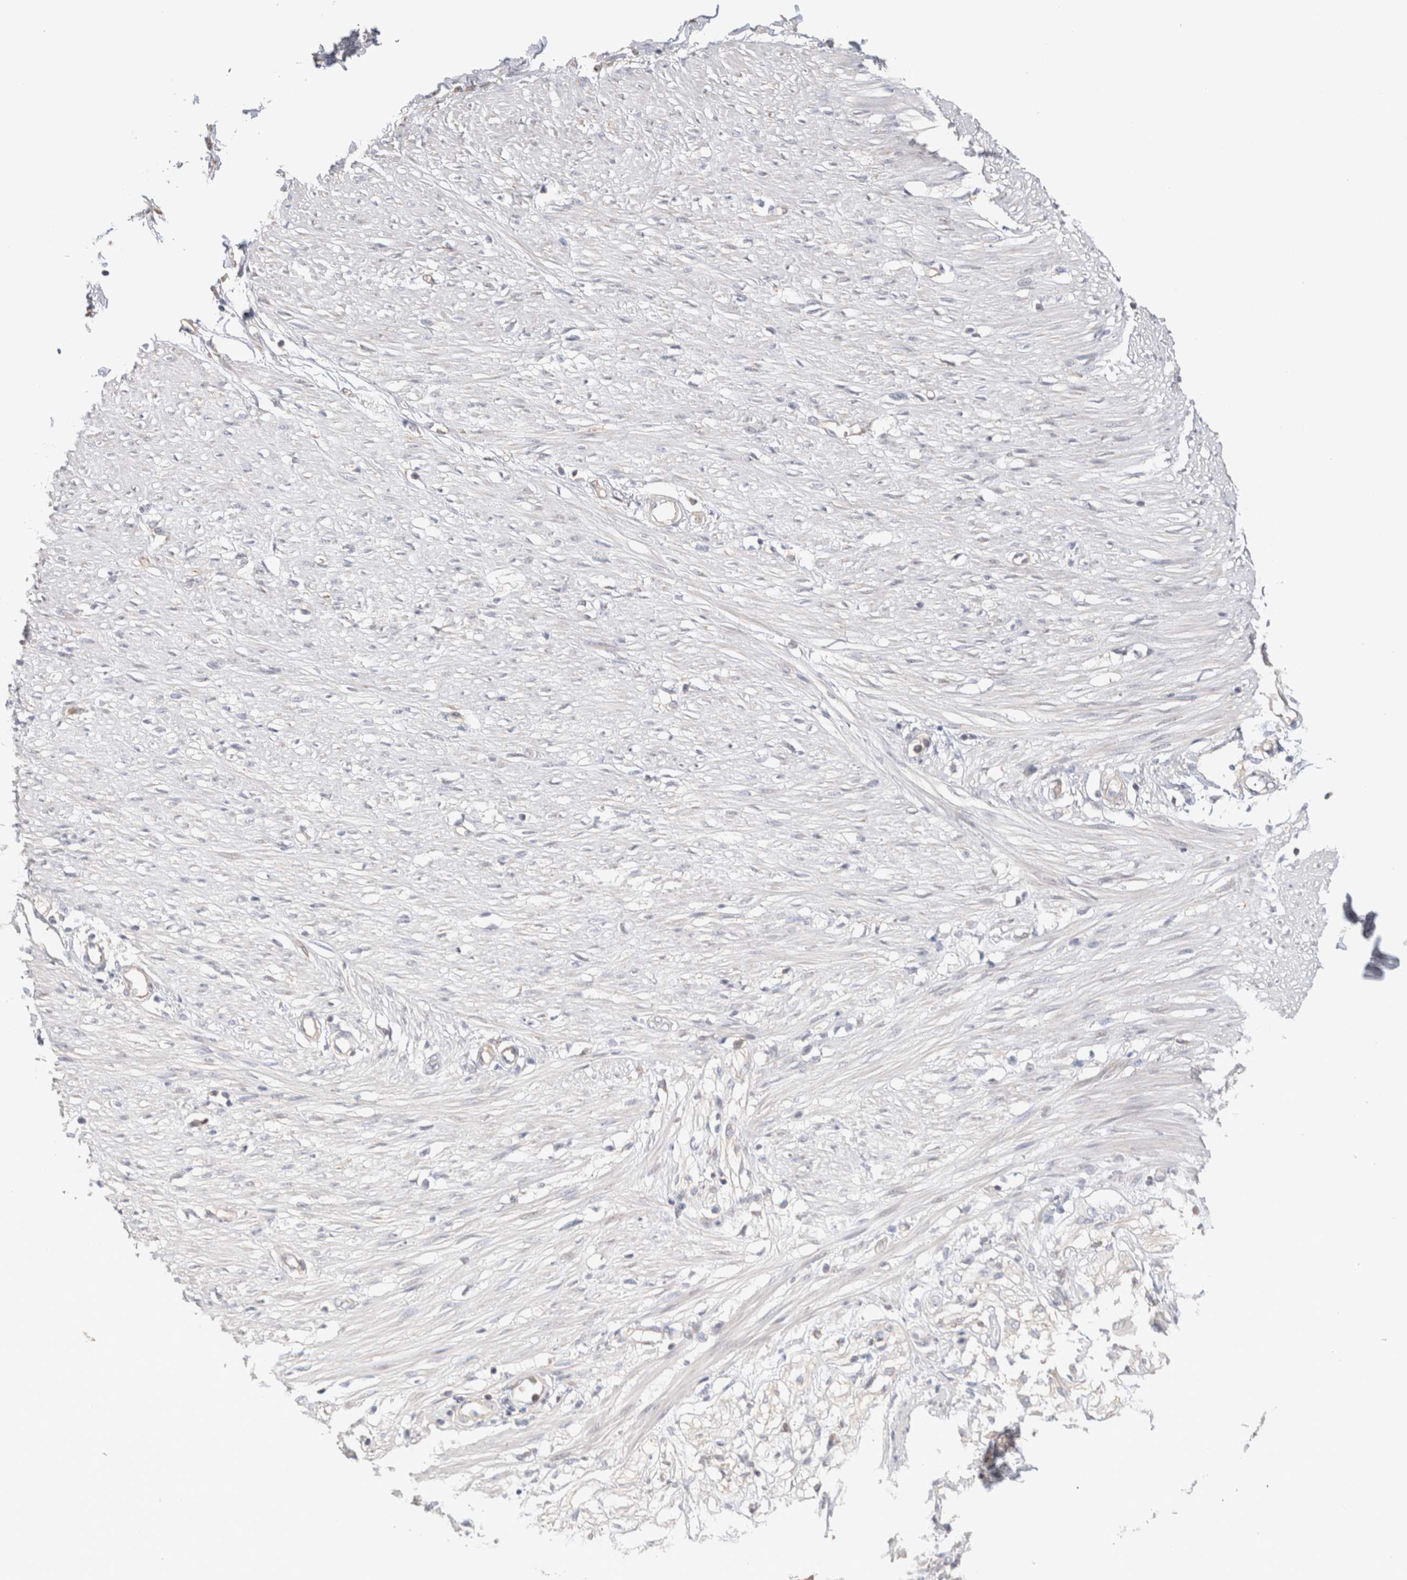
{"staining": {"intensity": "negative", "quantity": "none", "location": "none"}, "tissue": "adipose tissue", "cell_type": "Adipocytes", "image_type": "normal", "snomed": [{"axis": "morphology", "description": "Normal tissue, NOS"}, {"axis": "morphology", "description": "Adenocarcinoma, NOS"}, {"axis": "topography", "description": "Colon"}, {"axis": "topography", "description": "Peripheral nerve tissue"}], "caption": "DAB (3,3'-diaminobenzidine) immunohistochemical staining of normal adipose tissue reveals no significant positivity in adipocytes.", "gene": "CAPN2", "patient": {"sex": "male", "age": 14}}